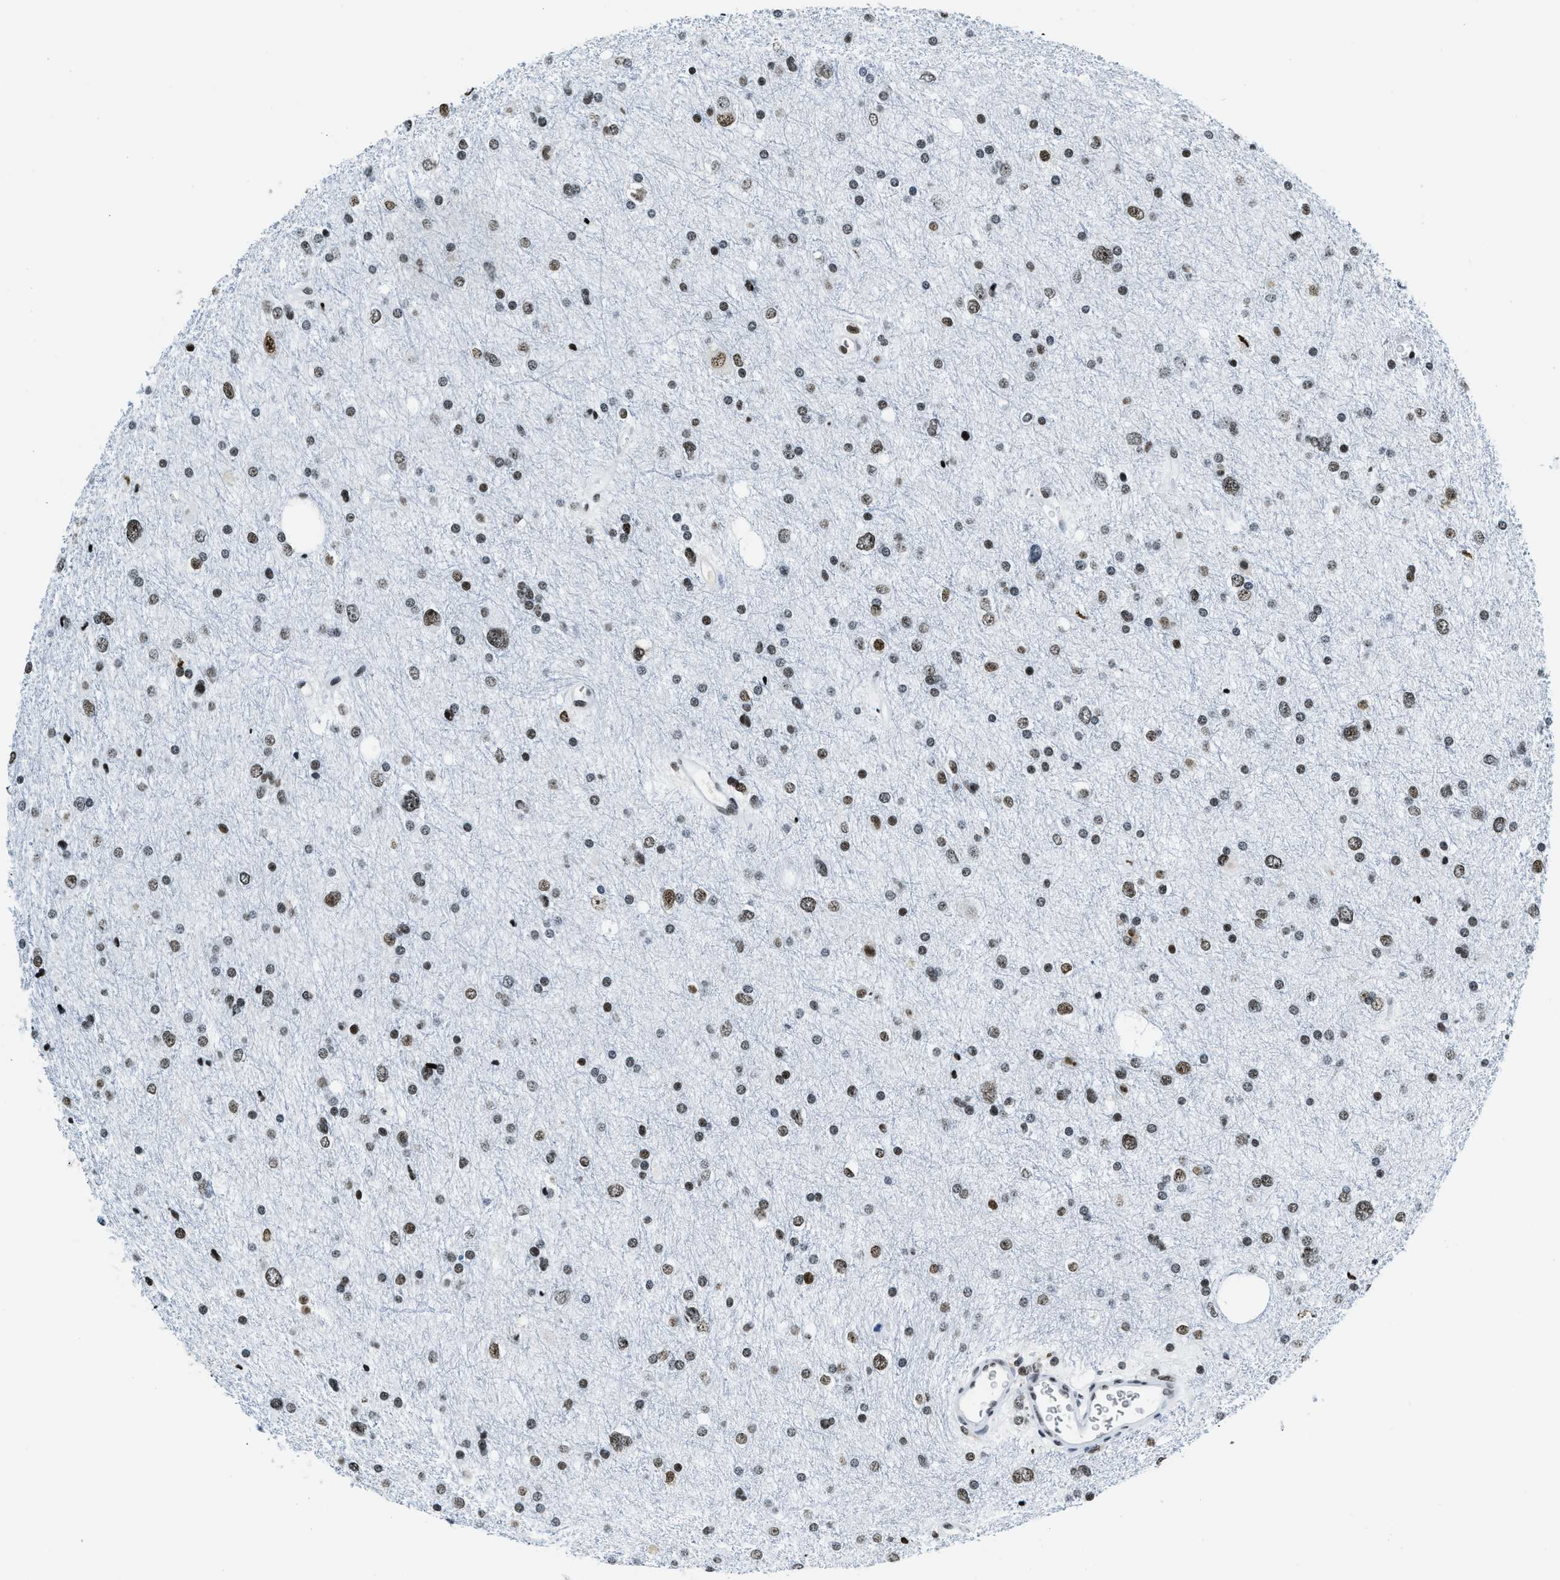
{"staining": {"intensity": "moderate", "quantity": ">75%", "location": "nuclear"}, "tissue": "glioma", "cell_type": "Tumor cells", "image_type": "cancer", "snomed": [{"axis": "morphology", "description": "Glioma, malignant, Low grade"}, {"axis": "topography", "description": "Brain"}], "caption": "Glioma stained for a protein demonstrates moderate nuclear positivity in tumor cells.", "gene": "TOP1", "patient": {"sex": "female", "age": 37}}